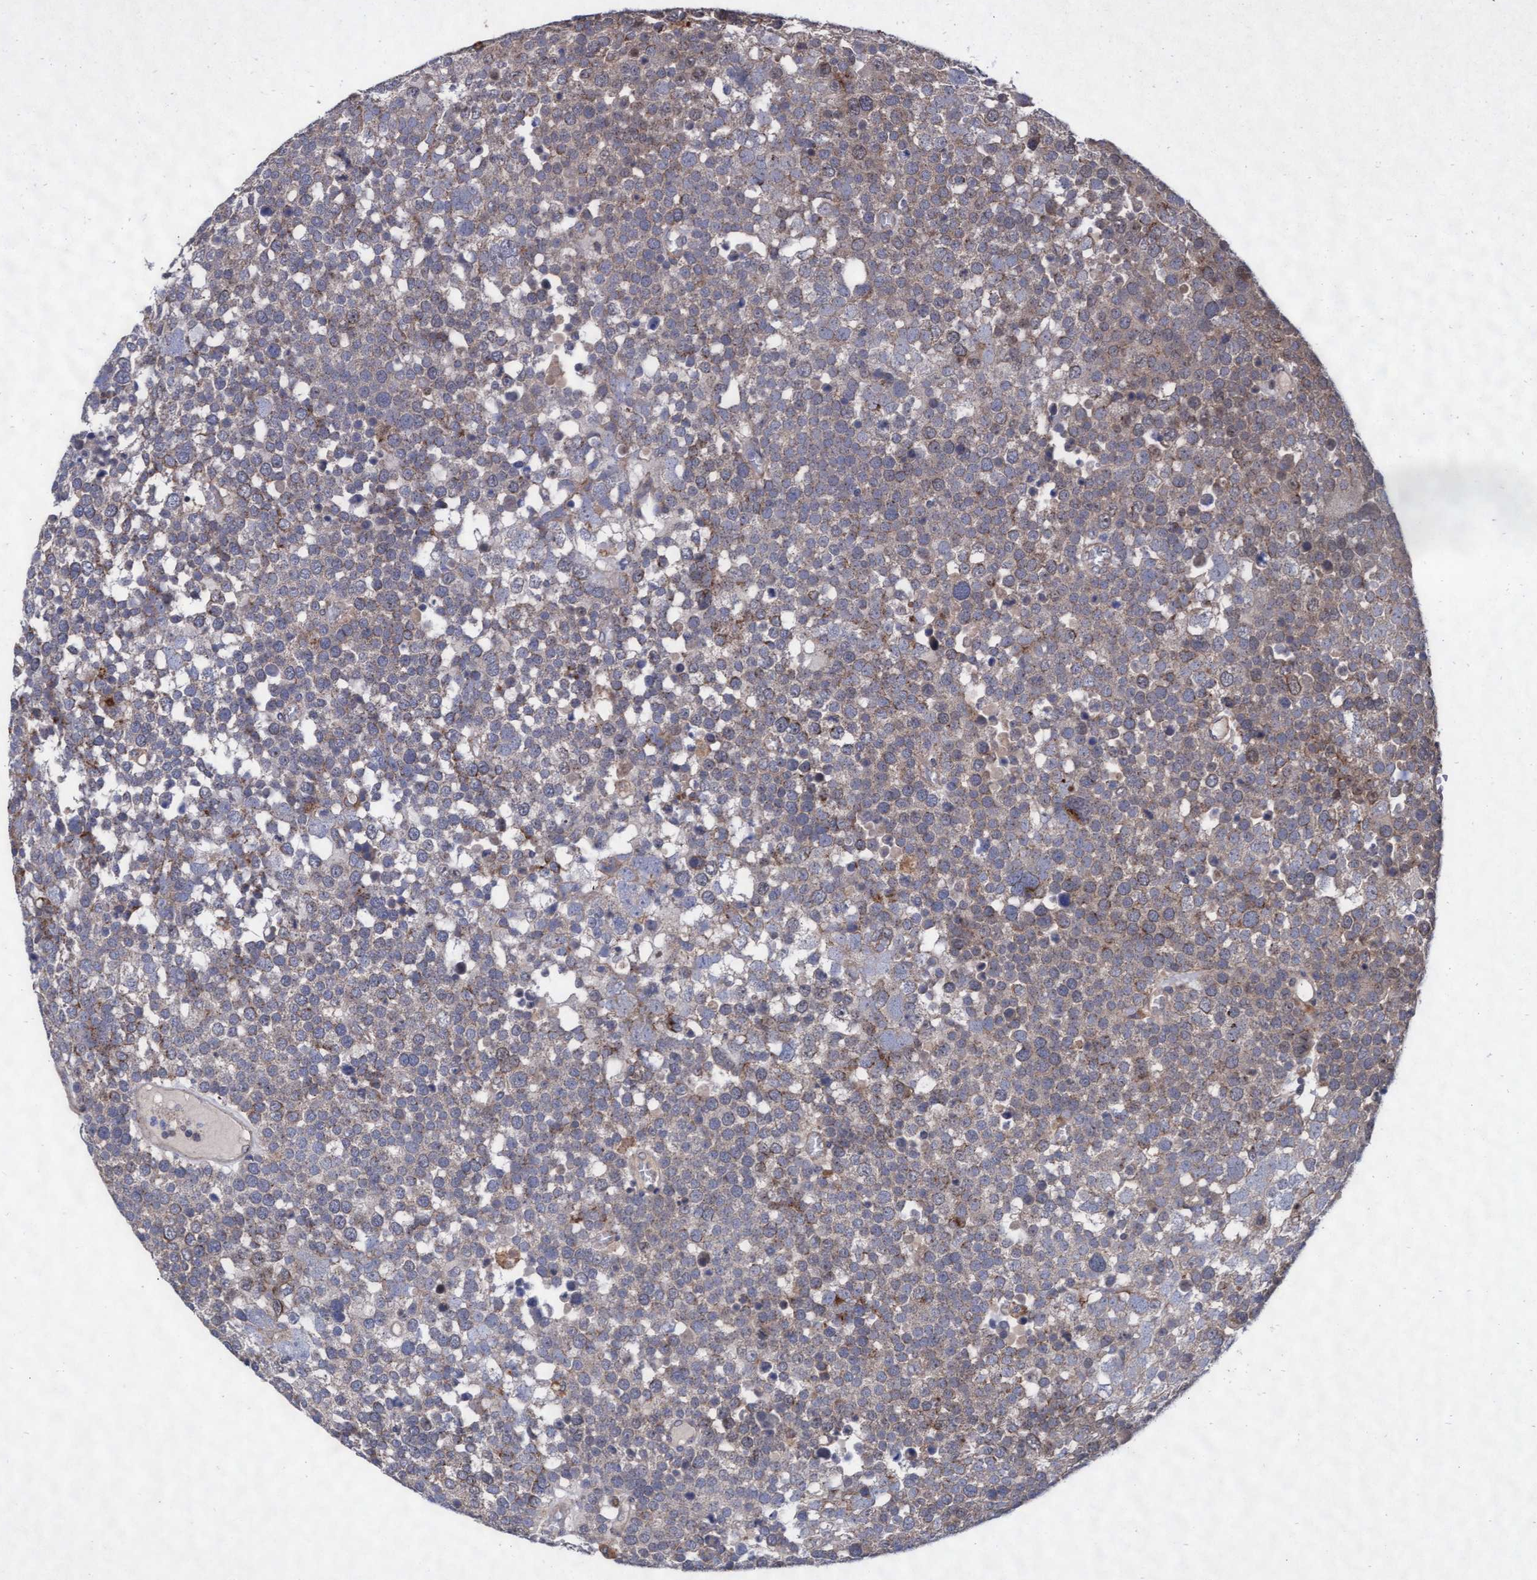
{"staining": {"intensity": "weak", "quantity": "25%-75%", "location": "cytoplasmic/membranous"}, "tissue": "testis cancer", "cell_type": "Tumor cells", "image_type": "cancer", "snomed": [{"axis": "morphology", "description": "Seminoma, NOS"}, {"axis": "topography", "description": "Testis"}], "caption": "A high-resolution image shows immunohistochemistry (IHC) staining of seminoma (testis), which reveals weak cytoplasmic/membranous positivity in about 25%-75% of tumor cells.", "gene": "ABCF2", "patient": {"sex": "male", "age": 71}}